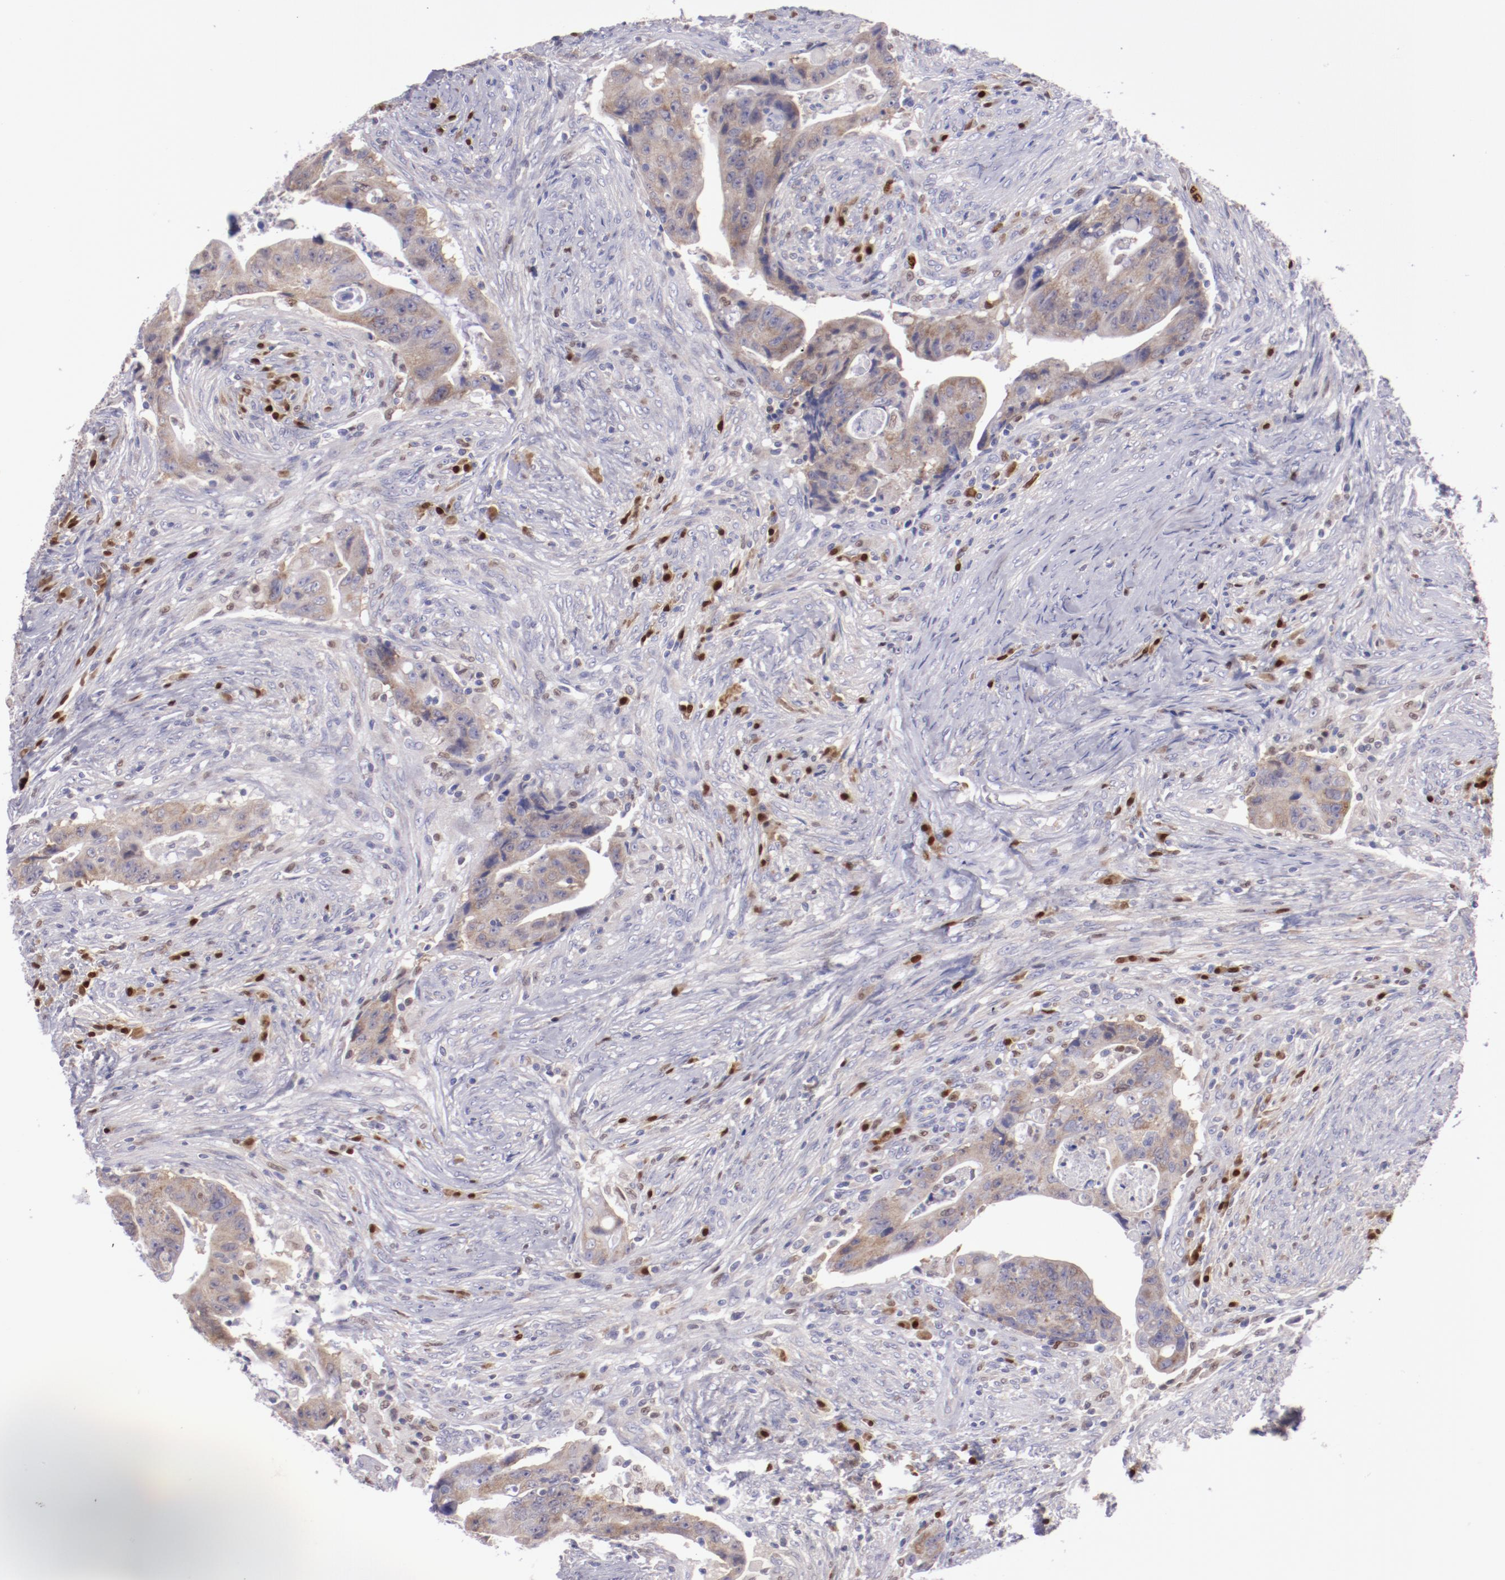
{"staining": {"intensity": "weak", "quantity": ">75%", "location": "cytoplasmic/membranous"}, "tissue": "colorectal cancer", "cell_type": "Tumor cells", "image_type": "cancer", "snomed": [{"axis": "morphology", "description": "Adenocarcinoma, NOS"}, {"axis": "topography", "description": "Rectum"}], "caption": "About >75% of tumor cells in human colorectal adenocarcinoma display weak cytoplasmic/membranous protein staining as visualized by brown immunohistochemical staining.", "gene": "IRF8", "patient": {"sex": "female", "age": 71}}